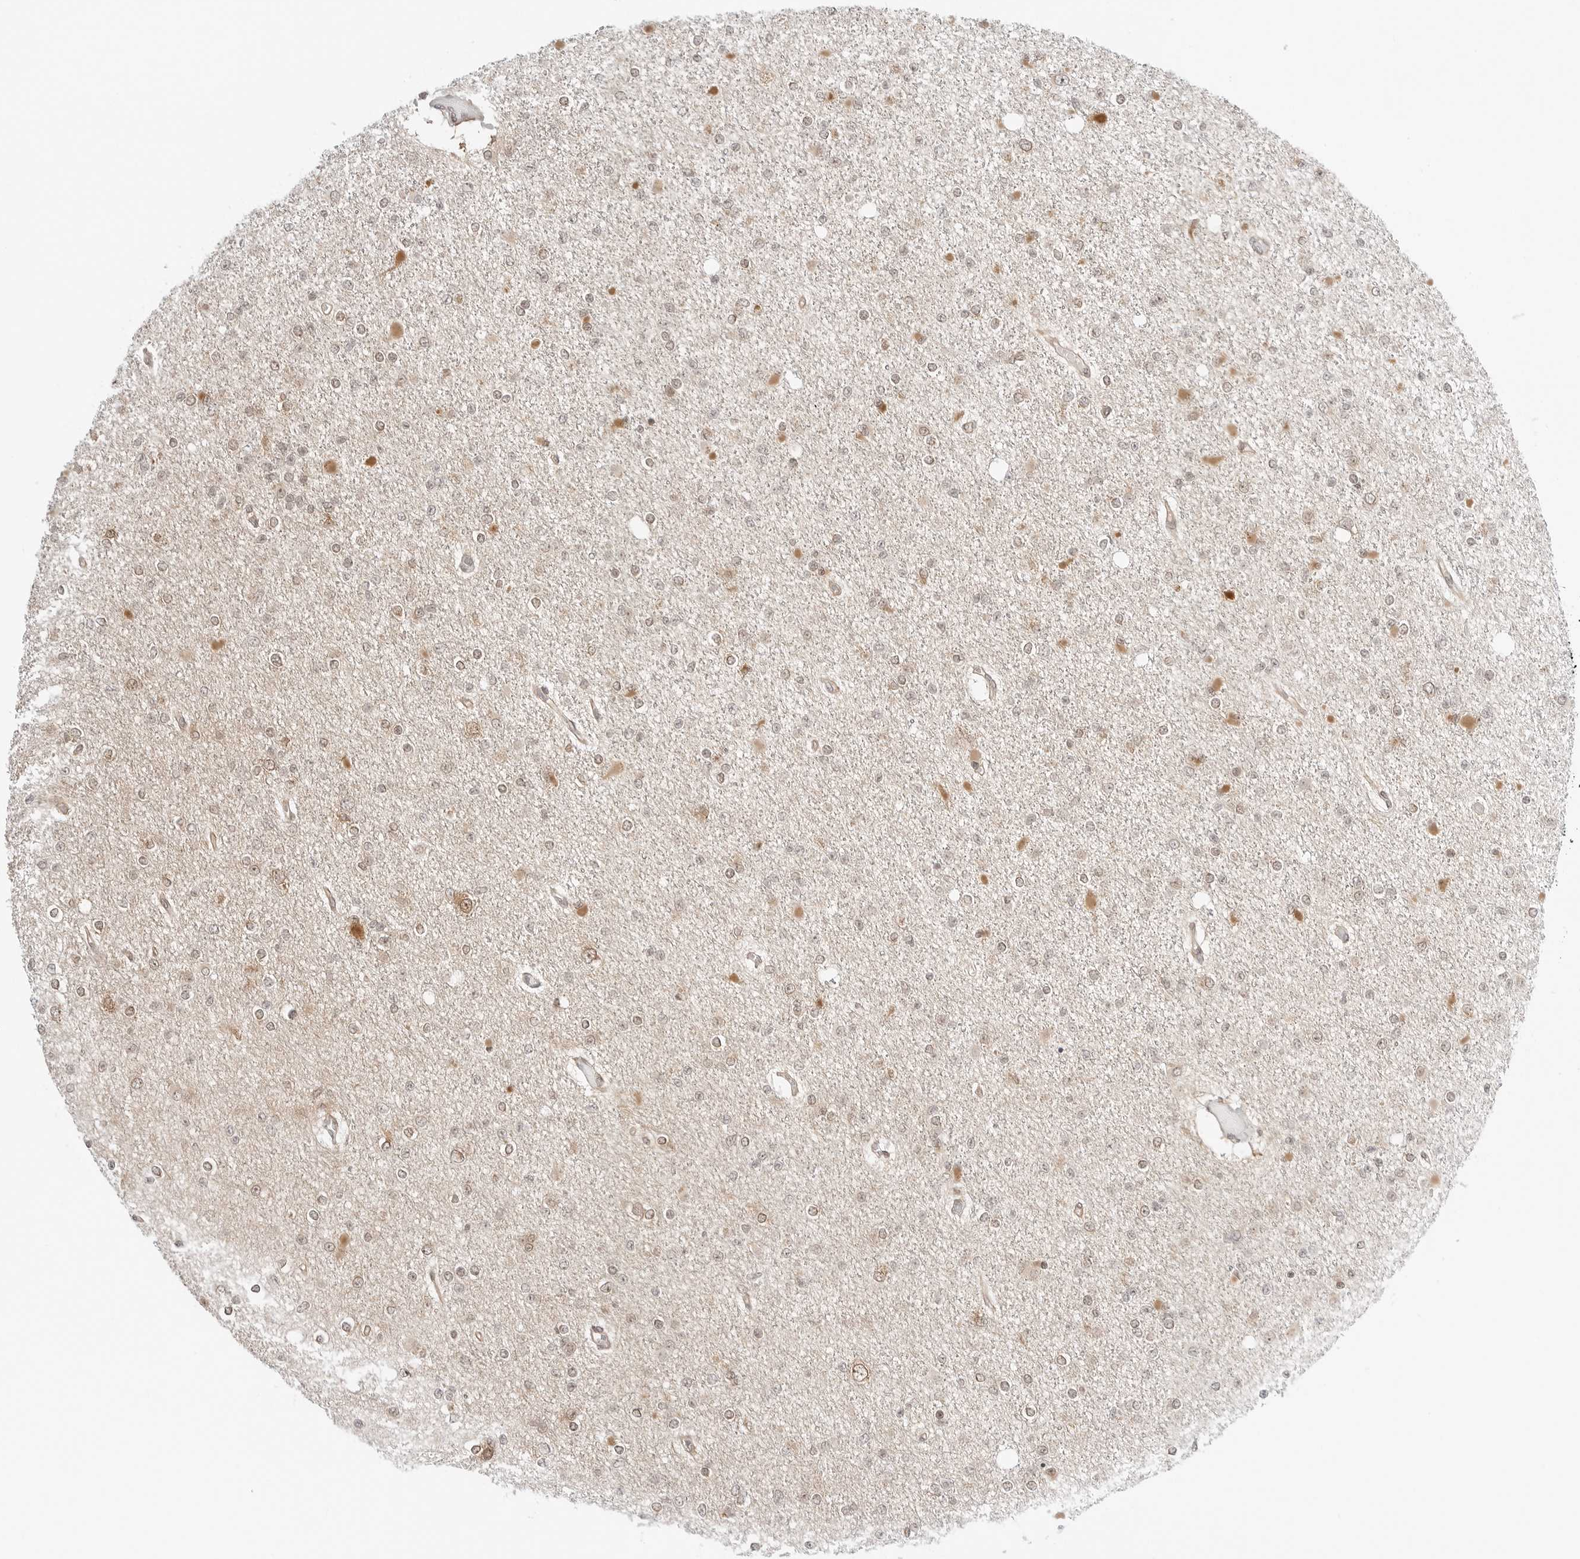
{"staining": {"intensity": "weak", "quantity": "<25%", "location": "nuclear"}, "tissue": "glioma", "cell_type": "Tumor cells", "image_type": "cancer", "snomed": [{"axis": "morphology", "description": "Glioma, malignant, Low grade"}, {"axis": "topography", "description": "Brain"}], "caption": "Tumor cells show no significant positivity in glioma.", "gene": "NUDC", "patient": {"sex": "female", "age": 22}}